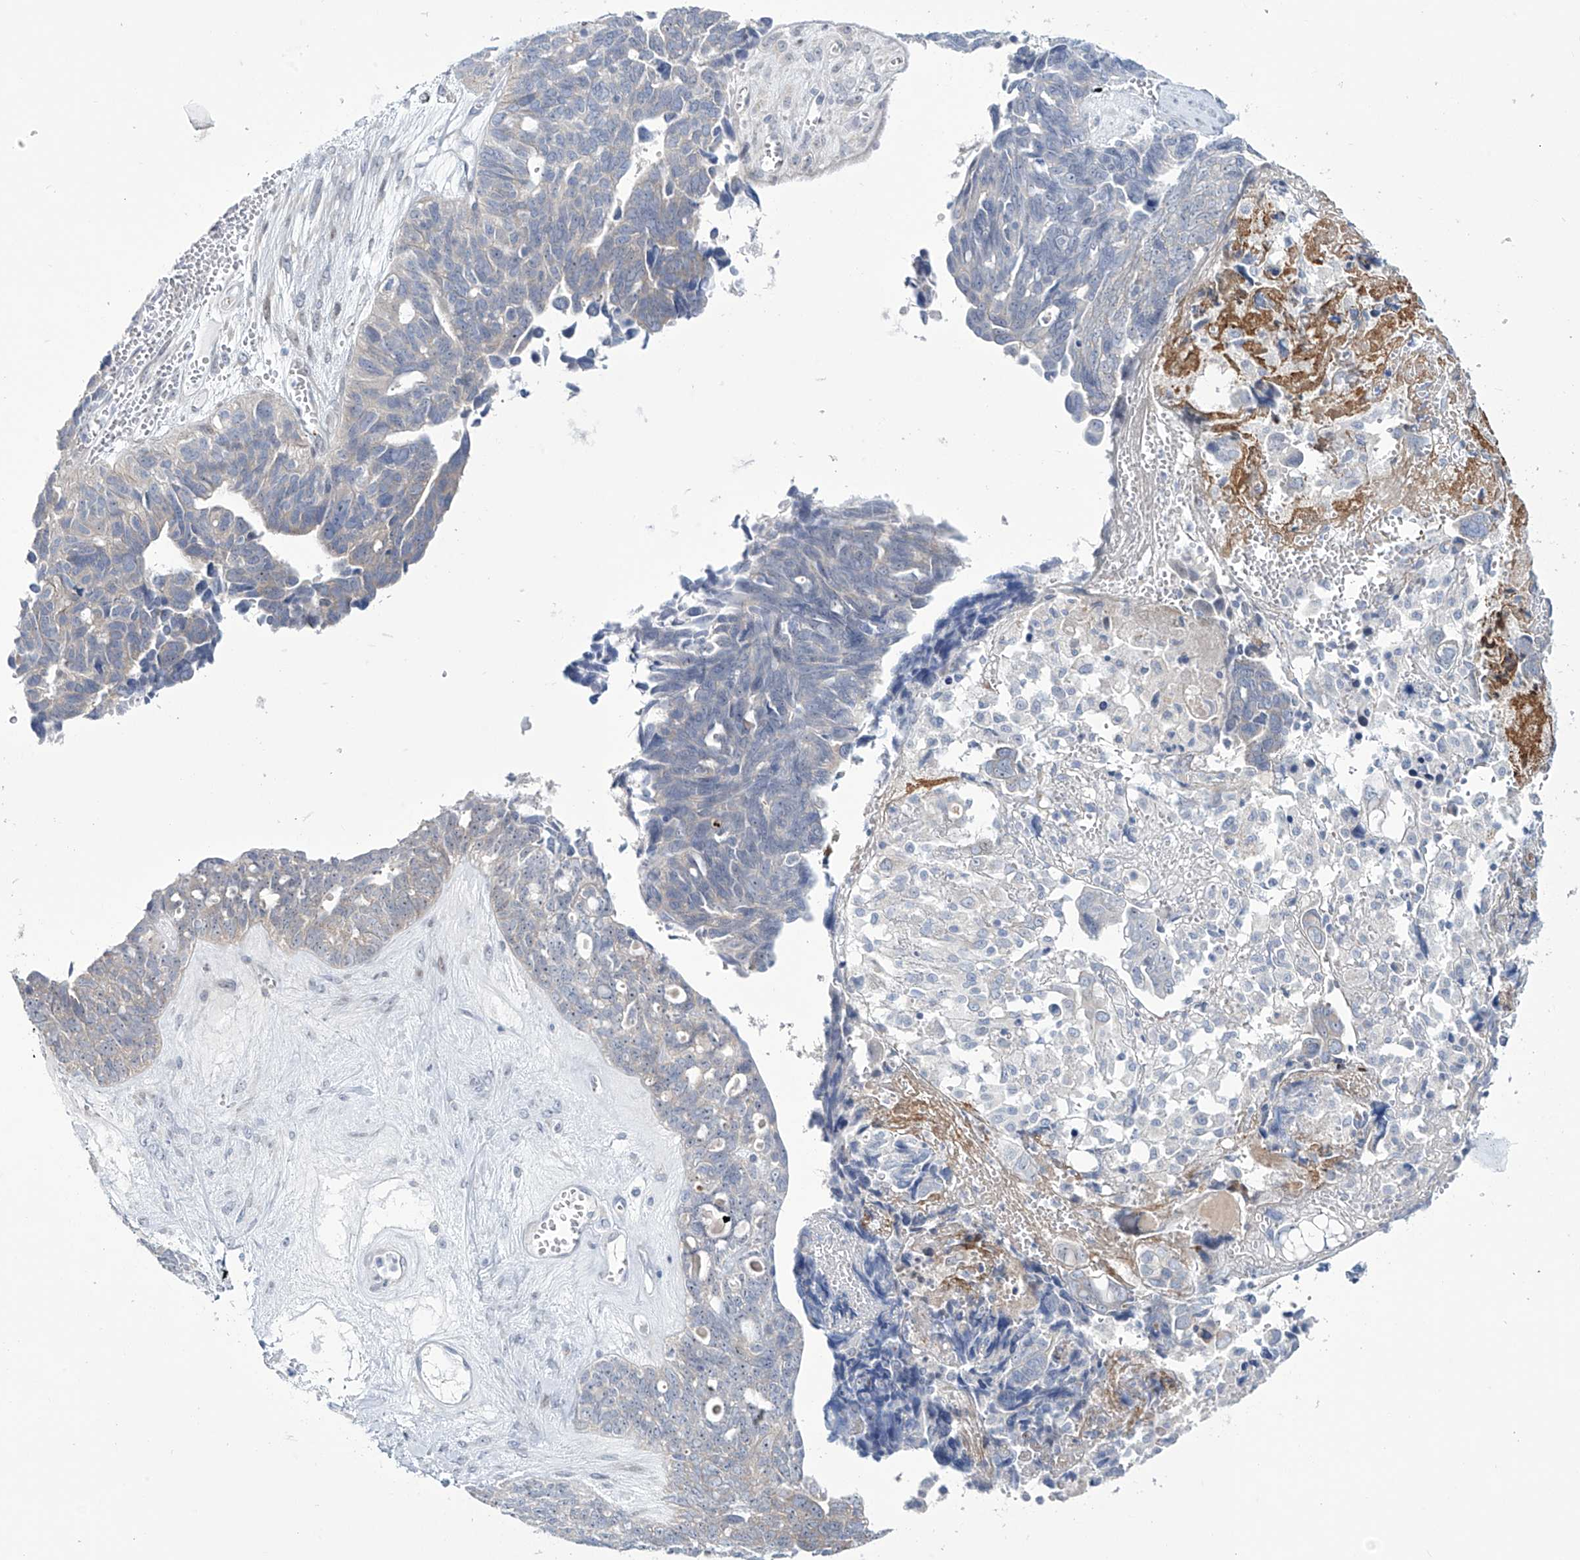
{"staining": {"intensity": "negative", "quantity": "none", "location": "none"}, "tissue": "ovarian cancer", "cell_type": "Tumor cells", "image_type": "cancer", "snomed": [{"axis": "morphology", "description": "Cystadenocarcinoma, serous, NOS"}, {"axis": "topography", "description": "Ovary"}], "caption": "IHC micrograph of neoplastic tissue: human serous cystadenocarcinoma (ovarian) stained with DAB (3,3'-diaminobenzidine) shows no significant protein staining in tumor cells.", "gene": "TRIM60", "patient": {"sex": "female", "age": 79}}